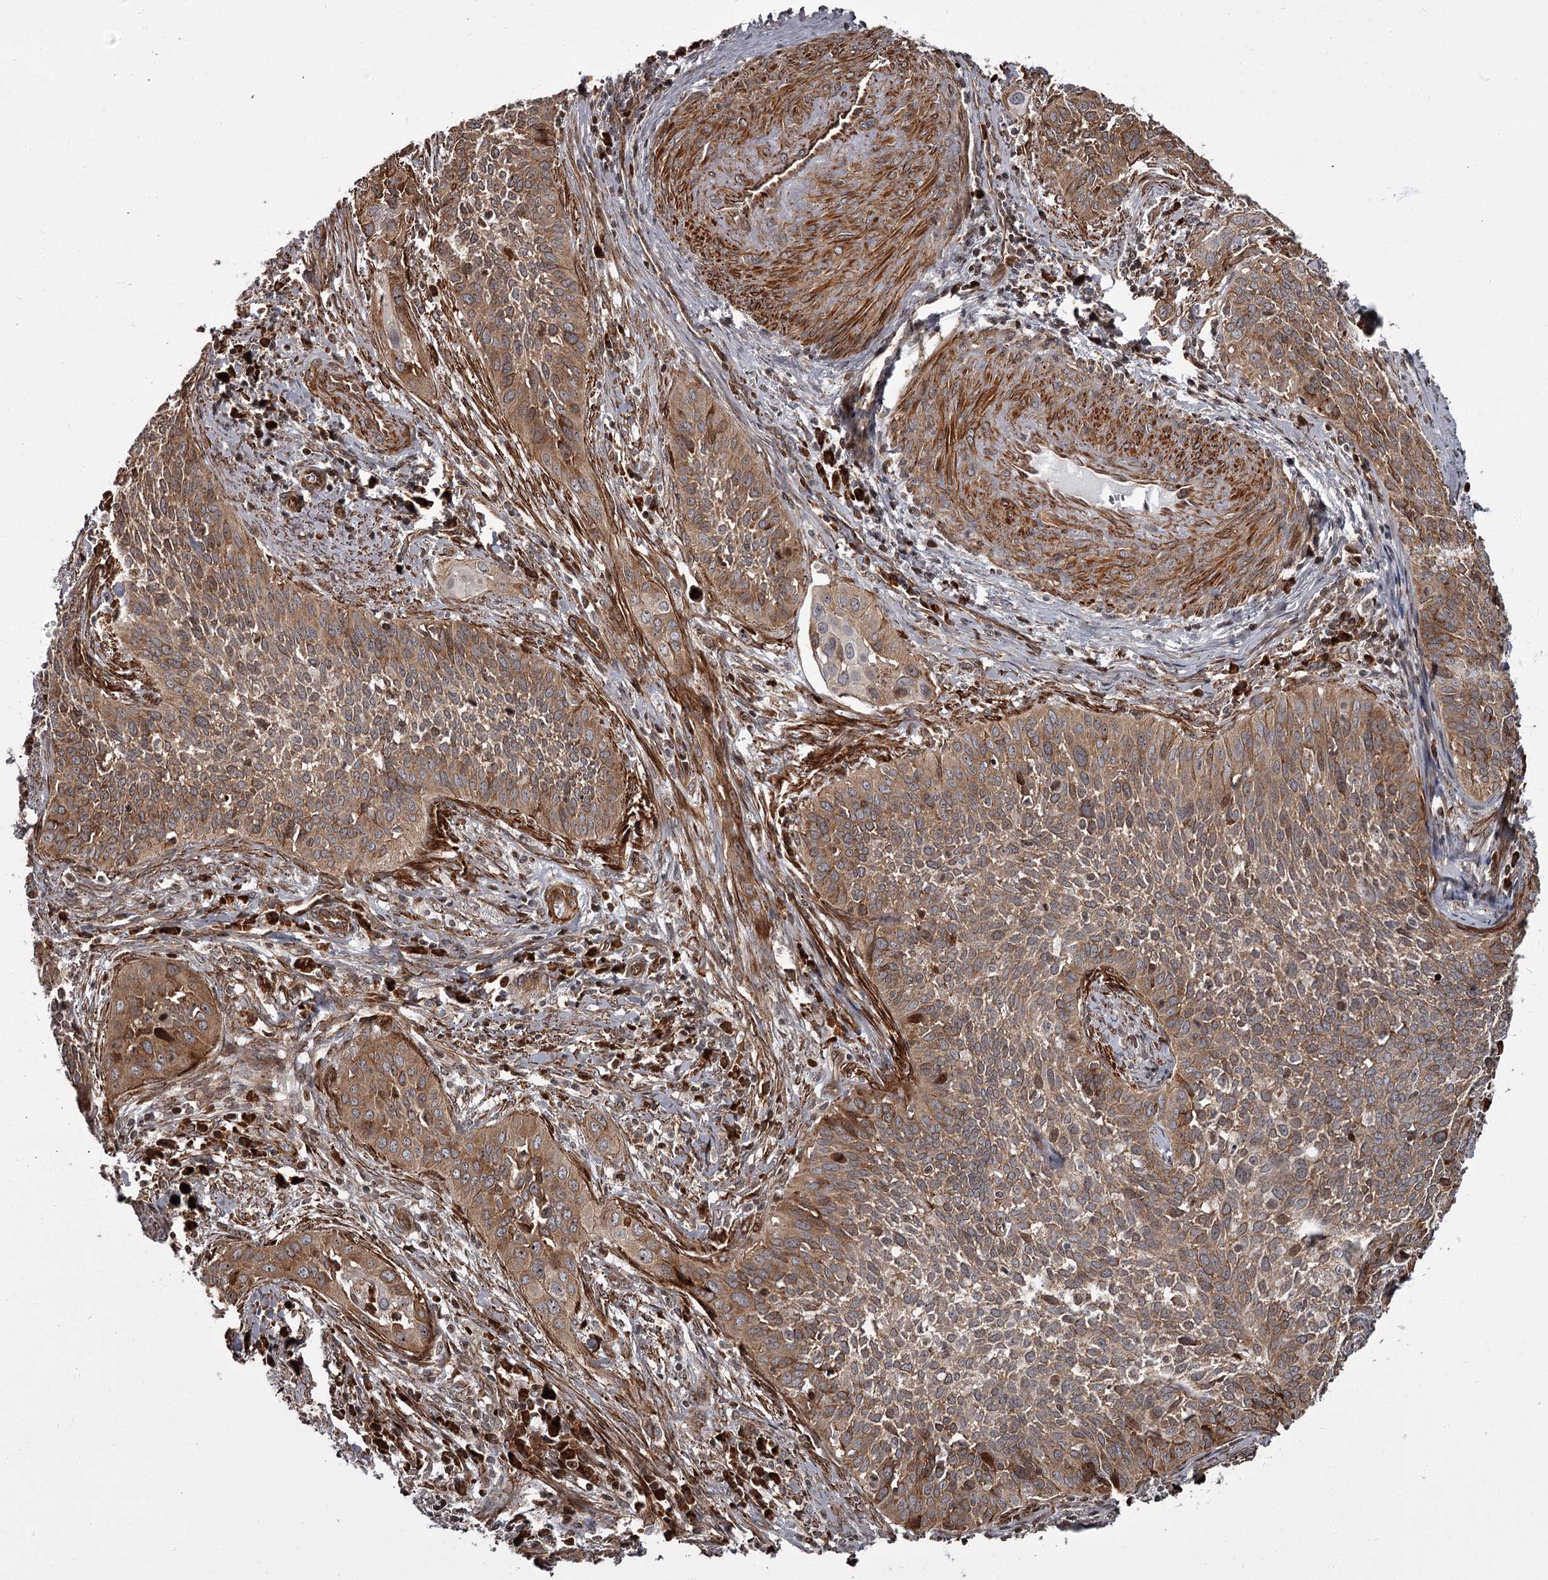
{"staining": {"intensity": "moderate", "quantity": ">75%", "location": "cytoplasmic/membranous"}, "tissue": "cervical cancer", "cell_type": "Tumor cells", "image_type": "cancer", "snomed": [{"axis": "morphology", "description": "Squamous cell carcinoma, NOS"}, {"axis": "topography", "description": "Cervix"}], "caption": "A medium amount of moderate cytoplasmic/membranous staining is present in approximately >75% of tumor cells in cervical cancer (squamous cell carcinoma) tissue.", "gene": "THAP9", "patient": {"sex": "female", "age": 34}}